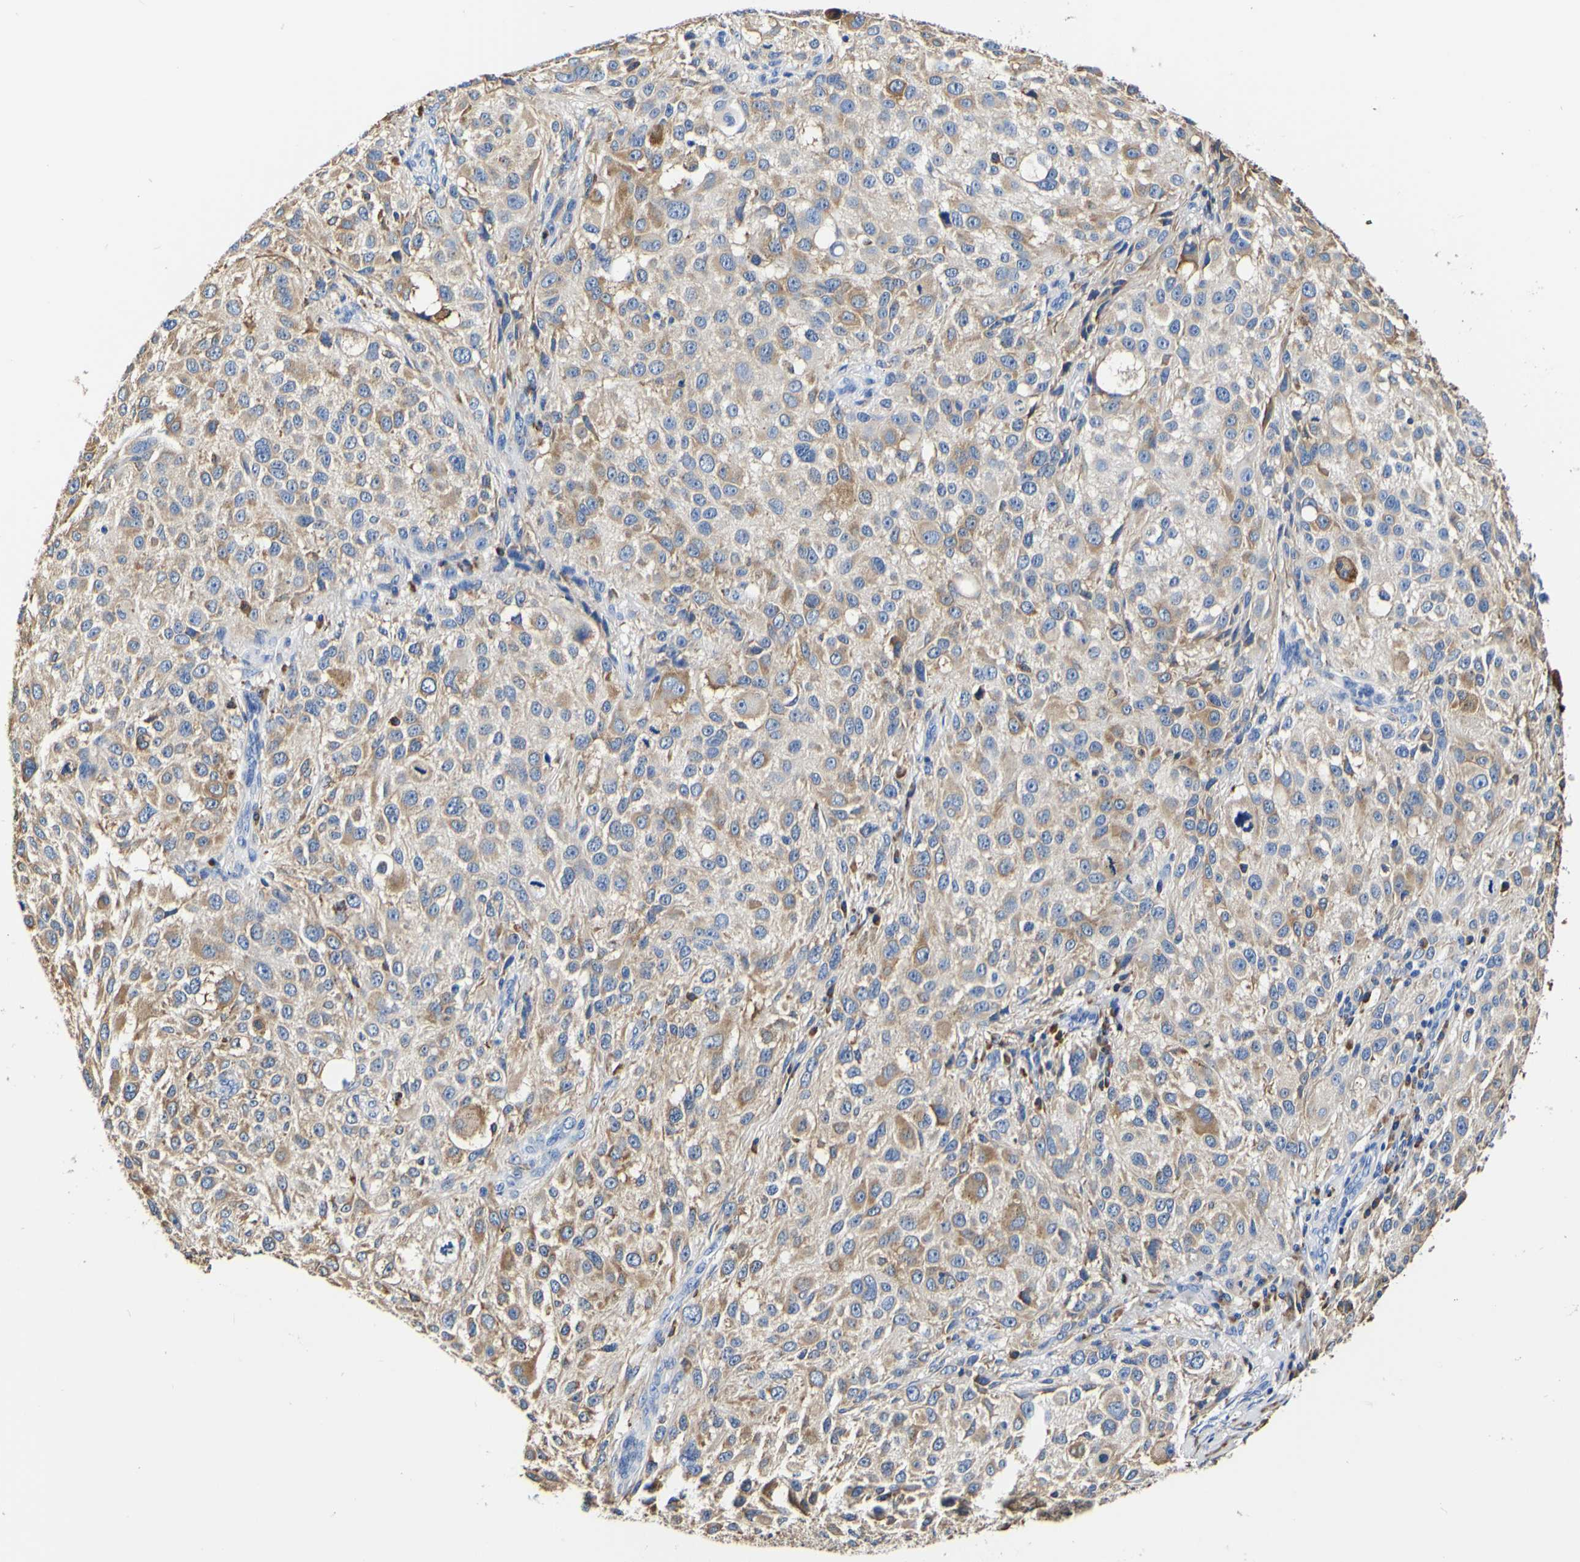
{"staining": {"intensity": "moderate", "quantity": "25%-75%", "location": "cytoplasmic/membranous"}, "tissue": "melanoma", "cell_type": "Tumor cells", "image_type": "cancer", "snomed": [{"axis": "morphology", "description": "Necrosis, NOS"}, {"axis": "morphology", "description": "Malignant melanoma, NOS"}, {"axis": "topography", "description": "Skin"}], "caption": "Immunohistochemical staining of human malignant melanoma exhibits medium levels of moderate cytoplasmic/membranous protein staining in approximately 25%-75% of tumor cells.", "gene": "P4HB", "patient": {"sex": "female", "age": 87}}